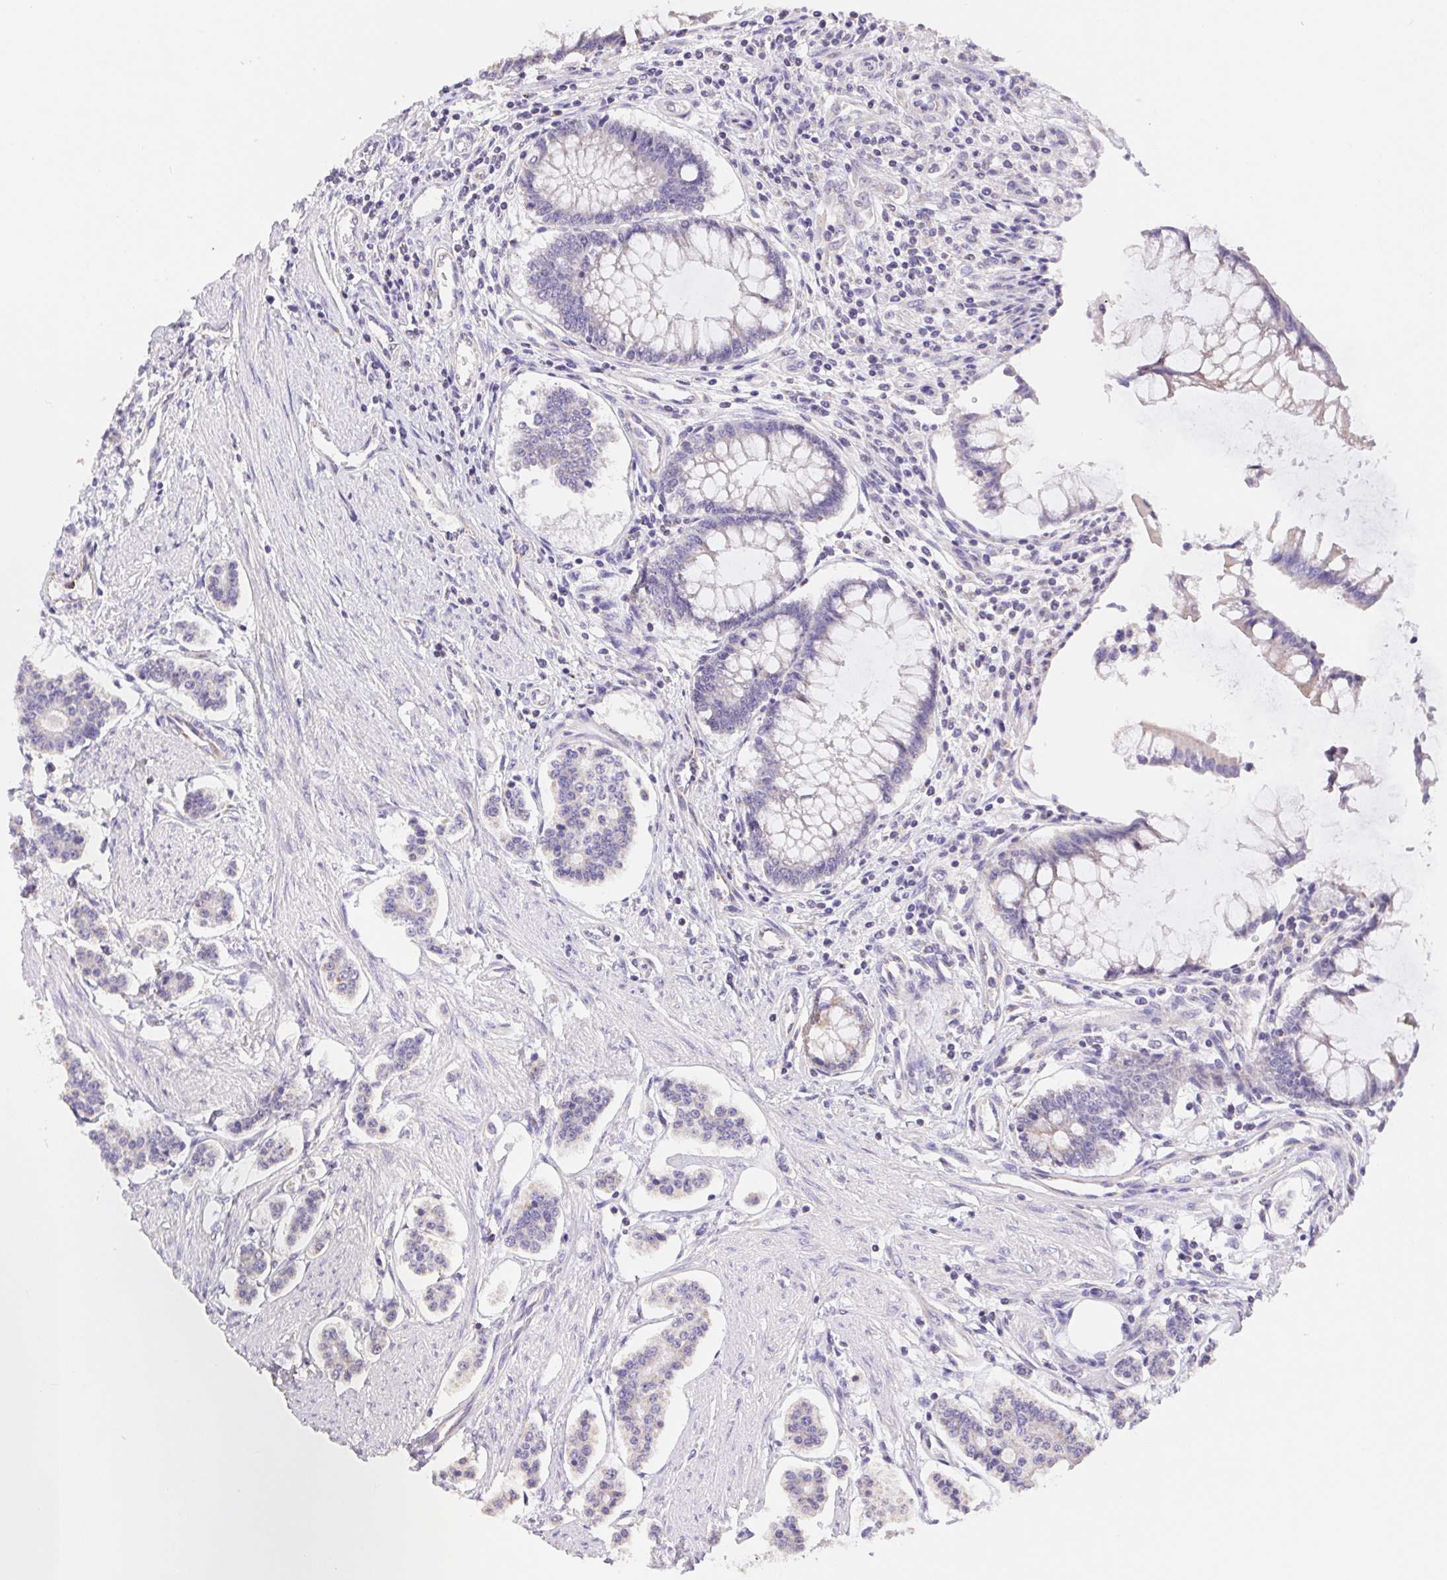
{"staining": {"intensity": "negative", "quantity": "none", "location": "none"}, "tissue": "carcinoid", "cell_type": "Tumor cells", "image_type": "cancer", "snomed": [{"axis": "morphology", "description": "Carcinoid, malignant, NOS"}, {"axis": "topography", "description": "Small intestine"}], "caption": "Tumor cells are negative for brown protein staining in carcinoid.", "gene": "FKBP6", "patient": {"sex": "female", "age": 65}}